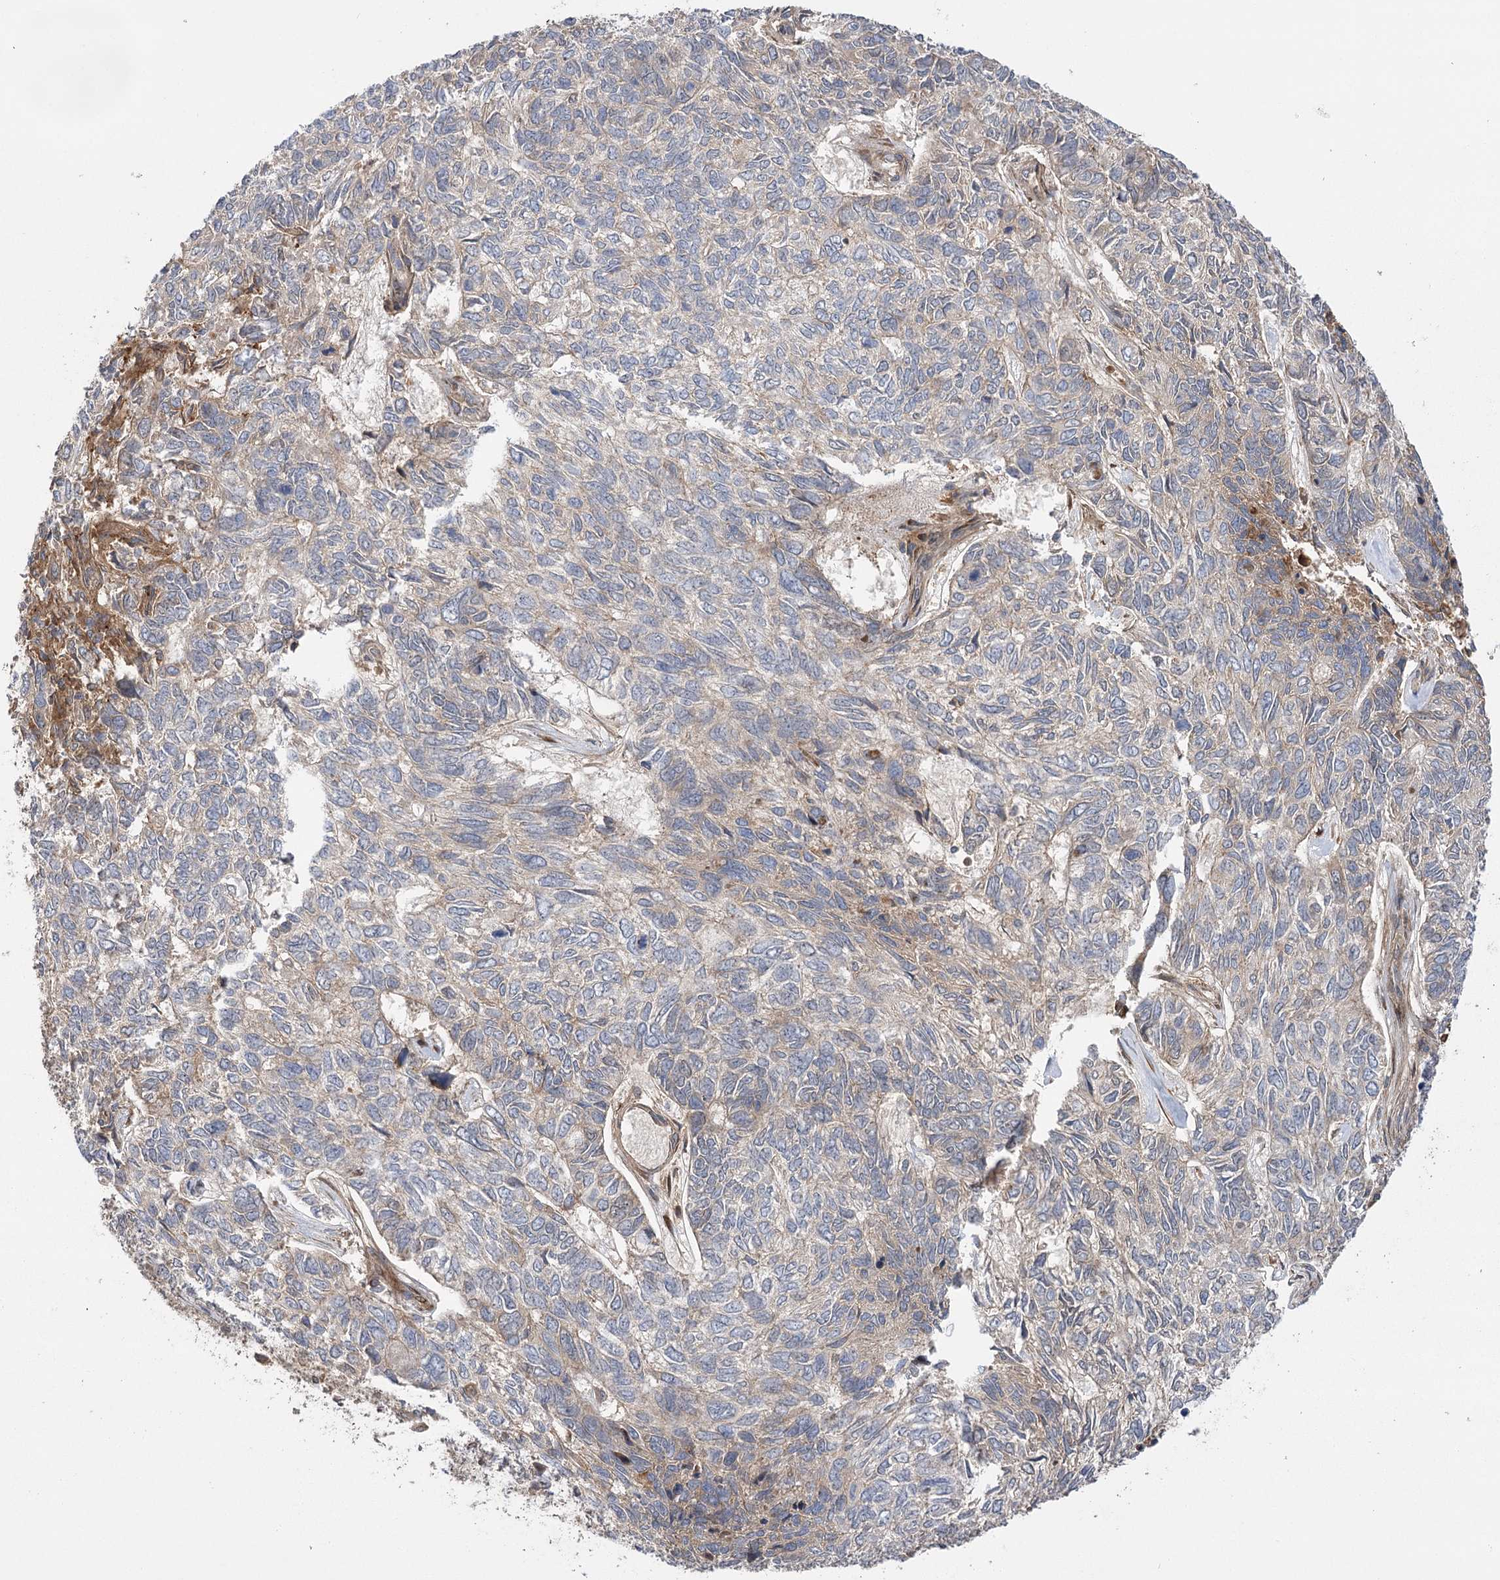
{"staining": {"intensity": "negative", "quantity": "none", "location": "none"}, "tissue": "skin cancer", "cell_type": "Tumor cells", "image_type": "cancer", "snomed": [{"axis": "morphology", "description": "Basal cell carcinoma"}, {"axis": "topography", "description": "Skin"}], "caption": "Tumor cells show no significant protein staining in skin basal cell carcinoma.", "gene": "KCNN2", "patient": {"sex": "female", "age": 65}}